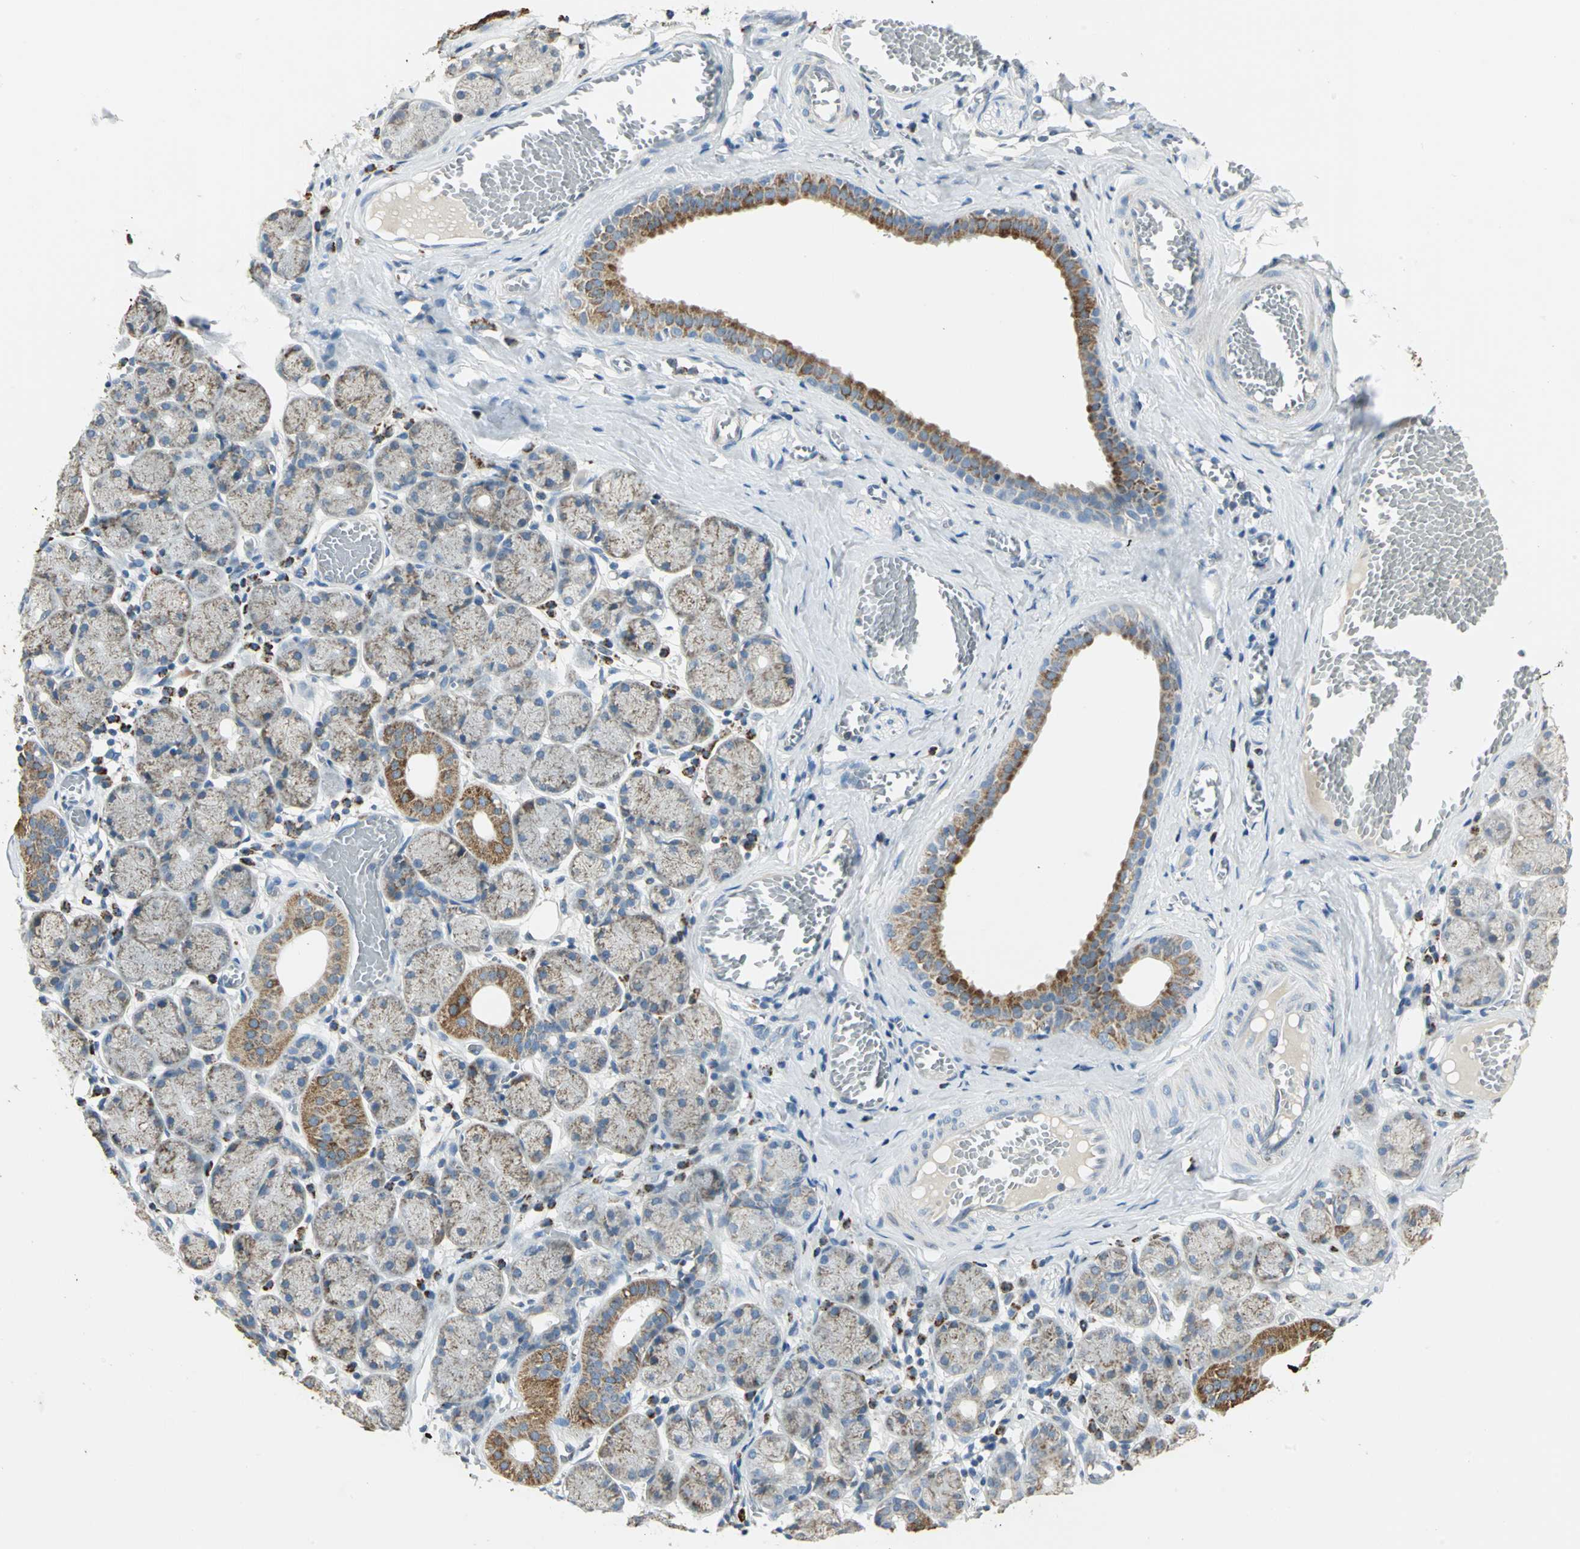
{"staining": {"intensity": "moderate", "quantity": "25%-75%", "location": "cytoplasmic/membranous"}, "tissue": "salivary gland", "cell_type": "Glandular cells", "image_type": "normal", "snomed": [{"axis": "morphology", "description": "Normal tissue, NOS"}, {"axis": "topography", "description": "Salivary gland"}], "caption": "Moderate cytoplasmic/membranous positivity is present in about 25%-75% of glandular cells in benign salivary gland. The protein of interest is shown in brown color, while the nuclei are stained blue.", "gene": "ACADM", "patient": {"sex": "female", "age": 24}}